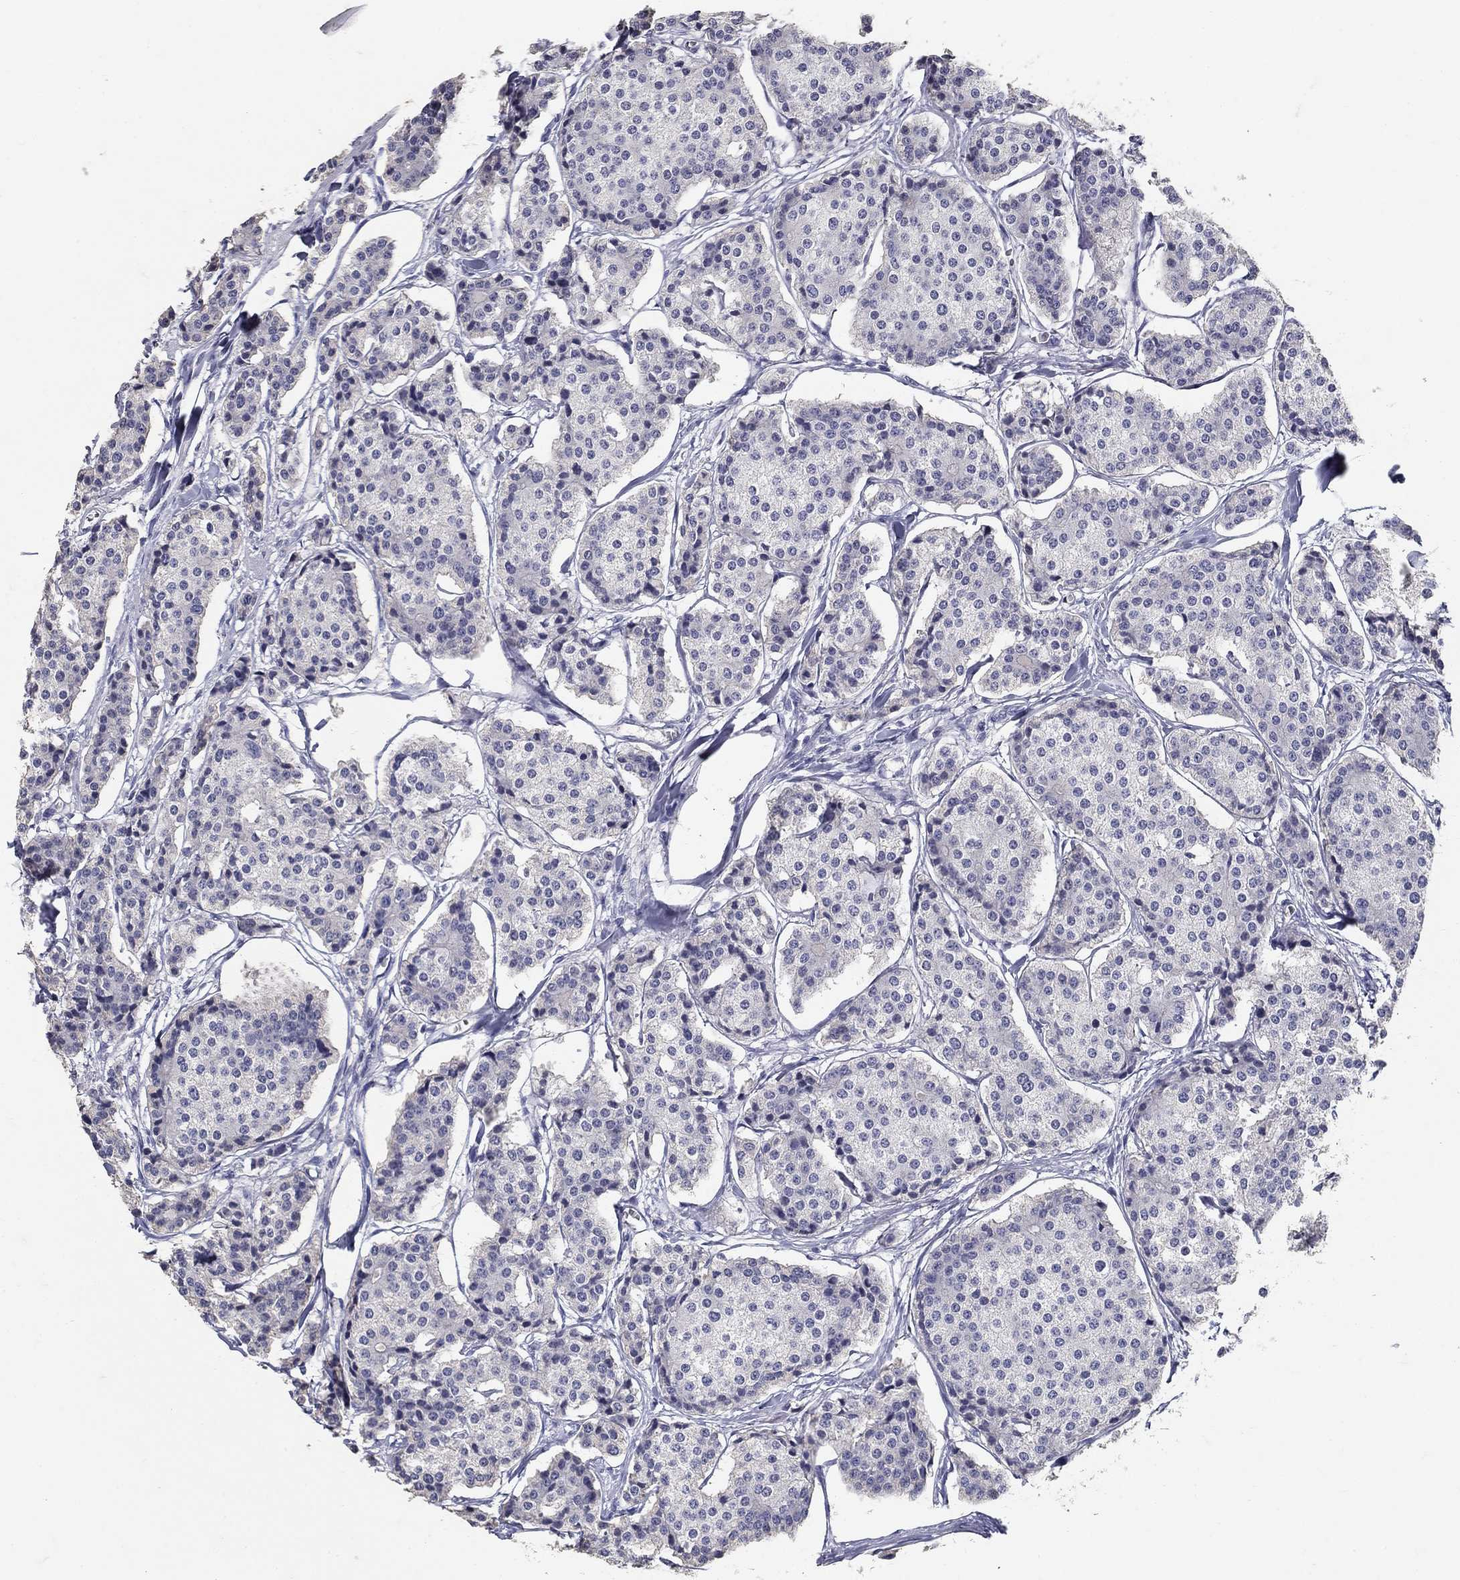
{"staining": {"intensity": "negative", "quantity": "none", "location": "none"}, "tissue": "carcinoid", "cell_type": "Tumor cells", "image_type": "cancer", "snomed": [{"axis": "morphology", "description": "Carcinoid, malignant, NOS"}, {"axis": "topography", "description": "Small intestine"}], "caption": "This histopathology image is of carcinoid stained with immunohistochemistry (IHC) to label a protein in brown with the nuclei are counter-stained blue. There is no positivity in tumor cells. Nuclei are stained in blue.", "gene": "POMC", "patient": {"sex": "female", "age": 65}}